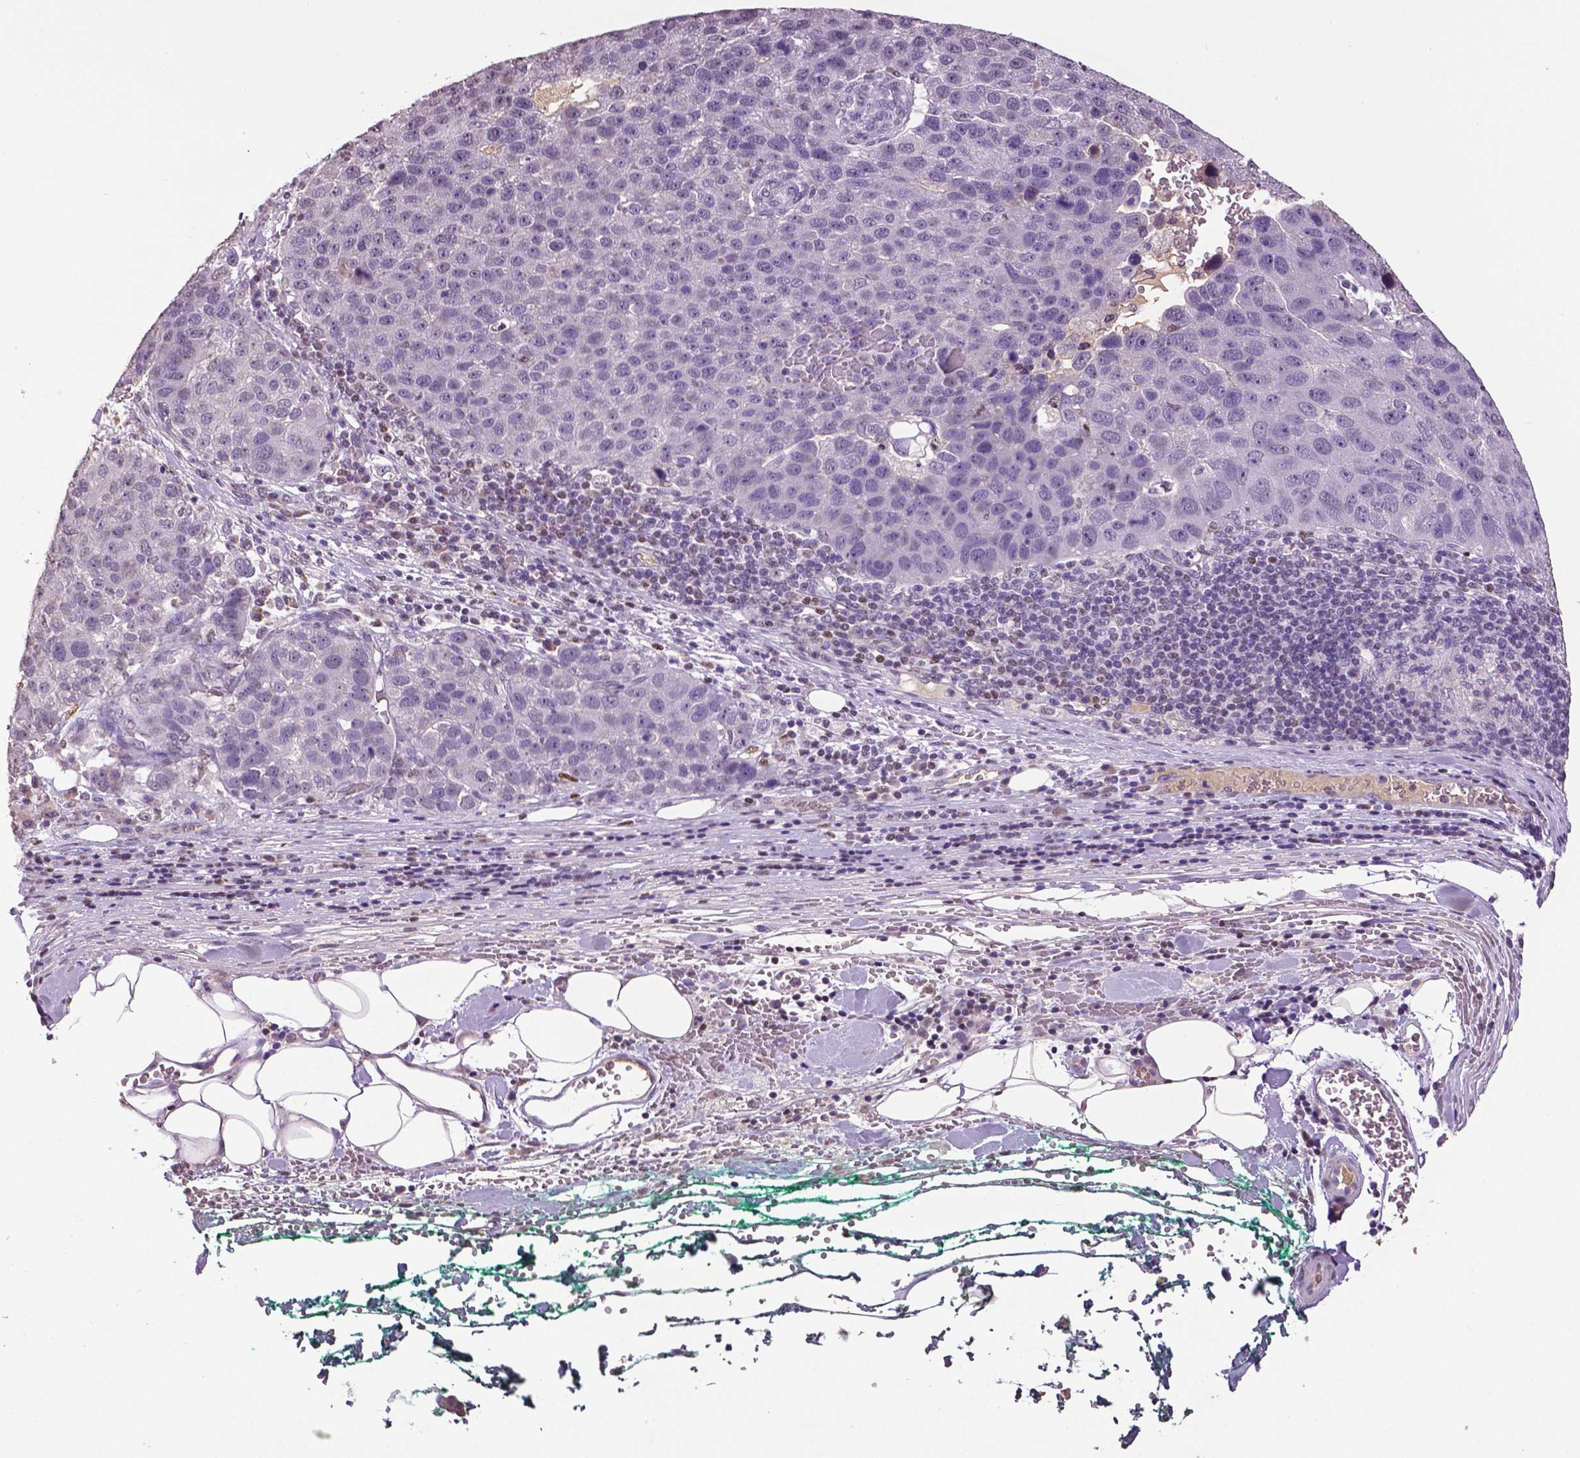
{"staining": {"intensity": "negative", "quantity": "none", "location": "none"}, "tissue": "pancreatic cancer", "cell_type": "Tumor cells", "image_type": "cancer", "snomed": [{"axis": "morphology", "description": "Adenocarcinoma, NOS"}, {"axis": "topography", "description": "Pancreas"}], "caption": "DAB immunohistochemical staining of adenocarcinoma (pancreatic) demonstrates no significant staining in tumor cells.", "gene": "RUNX3", "patient": {"sex": "female", "age": 61}}